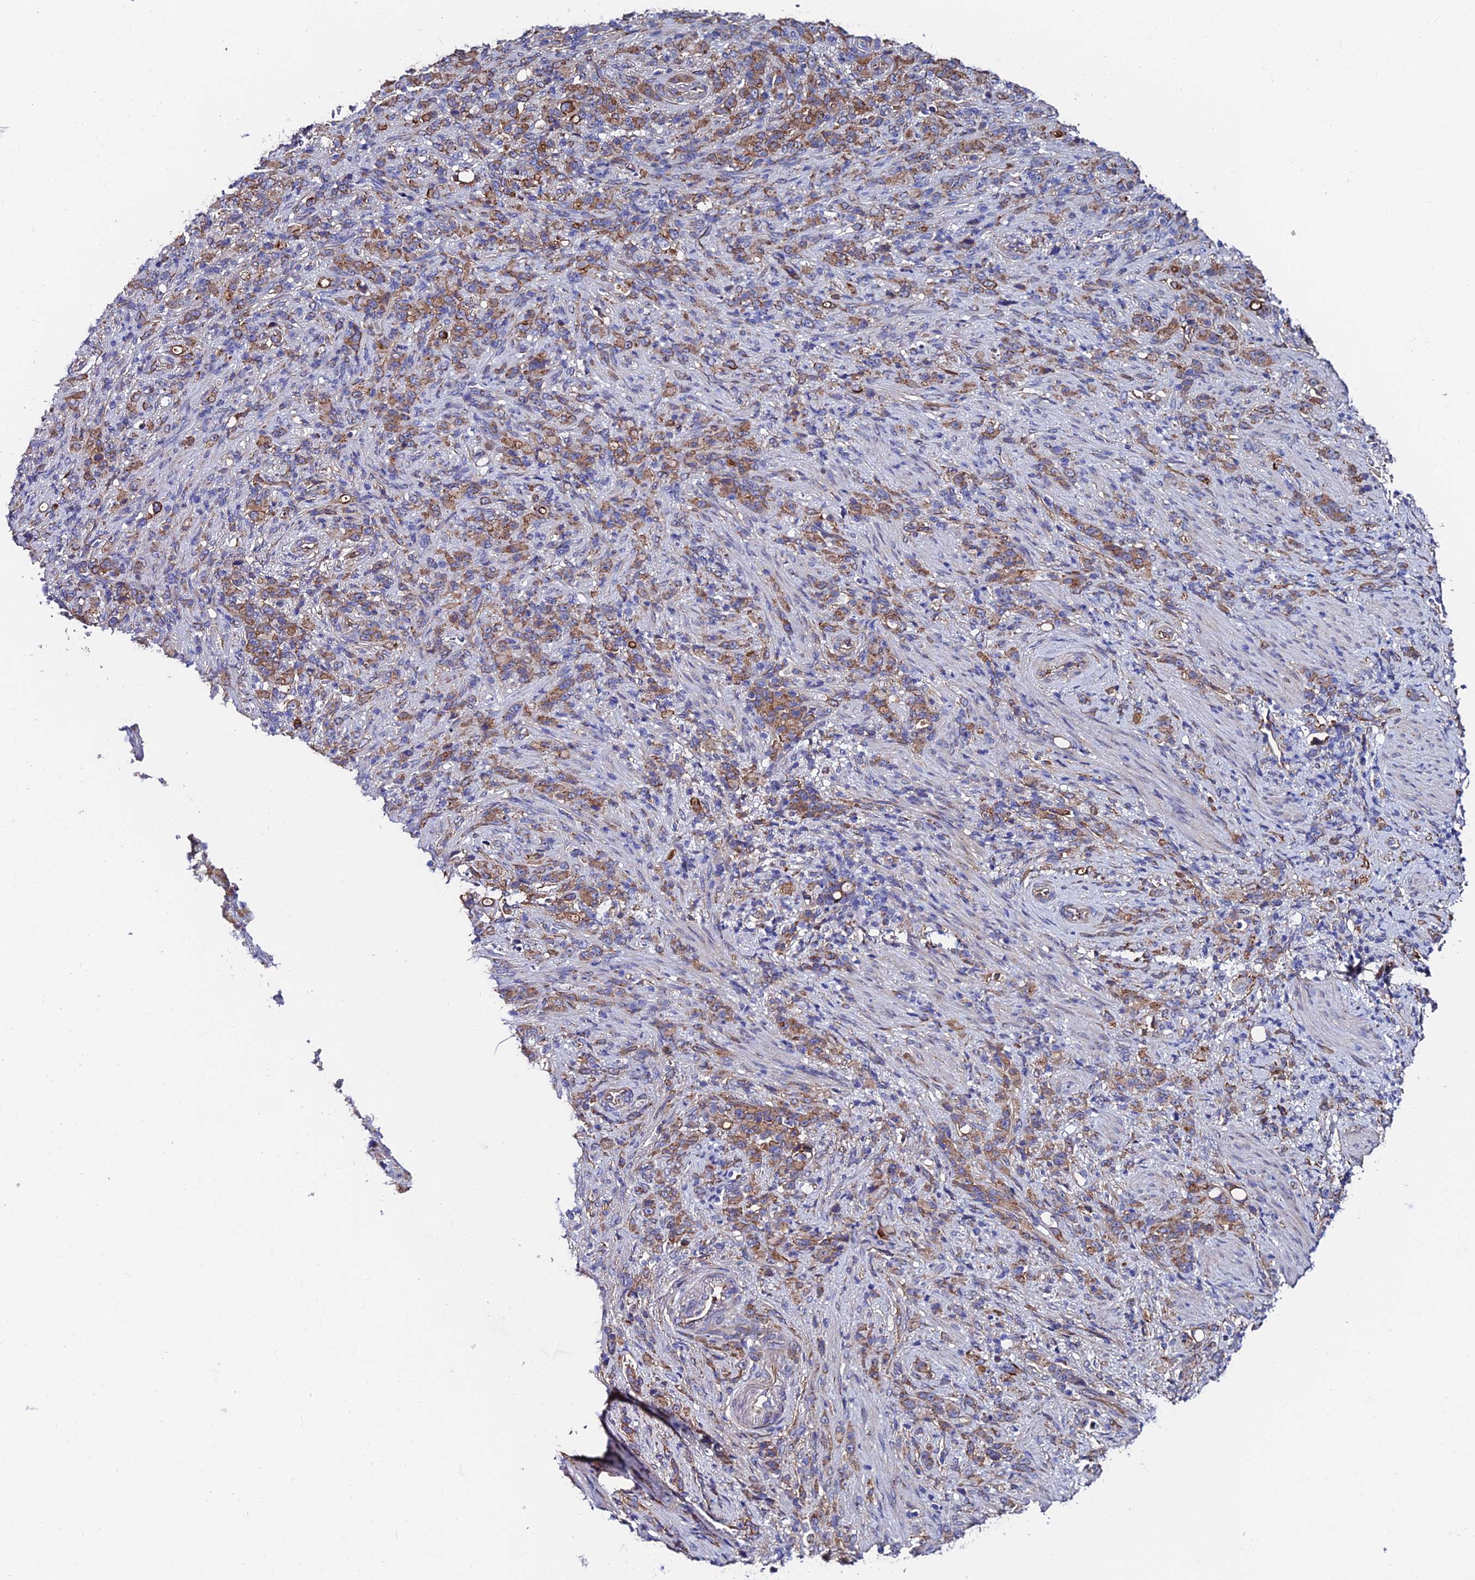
{"staining": {"intensity": "moderate", "quantity": ">75%", "location": "cytoplasmic/membranous"}, "tissue": "stomach cancer", "cell_type": "Tumor cells", "image_type": "cancer", "snomed": [{"axis": "morphology", "description": "Adenocarcinoma, NOS"}, {"axis": "topography", "description": "Stomach"}], "caption": "Immunohistochemical staining of stomach cancer displays medium levels of moderate cytoplasmic/membranous protein expression in approximately >75% of tumor cells. The protein of interest is stained brown, and the nuclei are stained in blue (DAB (3,3'-diaminobenzidine) IHC with brightfield microscopy, high magnification).", "gene": "ADGRF3", "patient": {"sex": "female", "age": 79}}